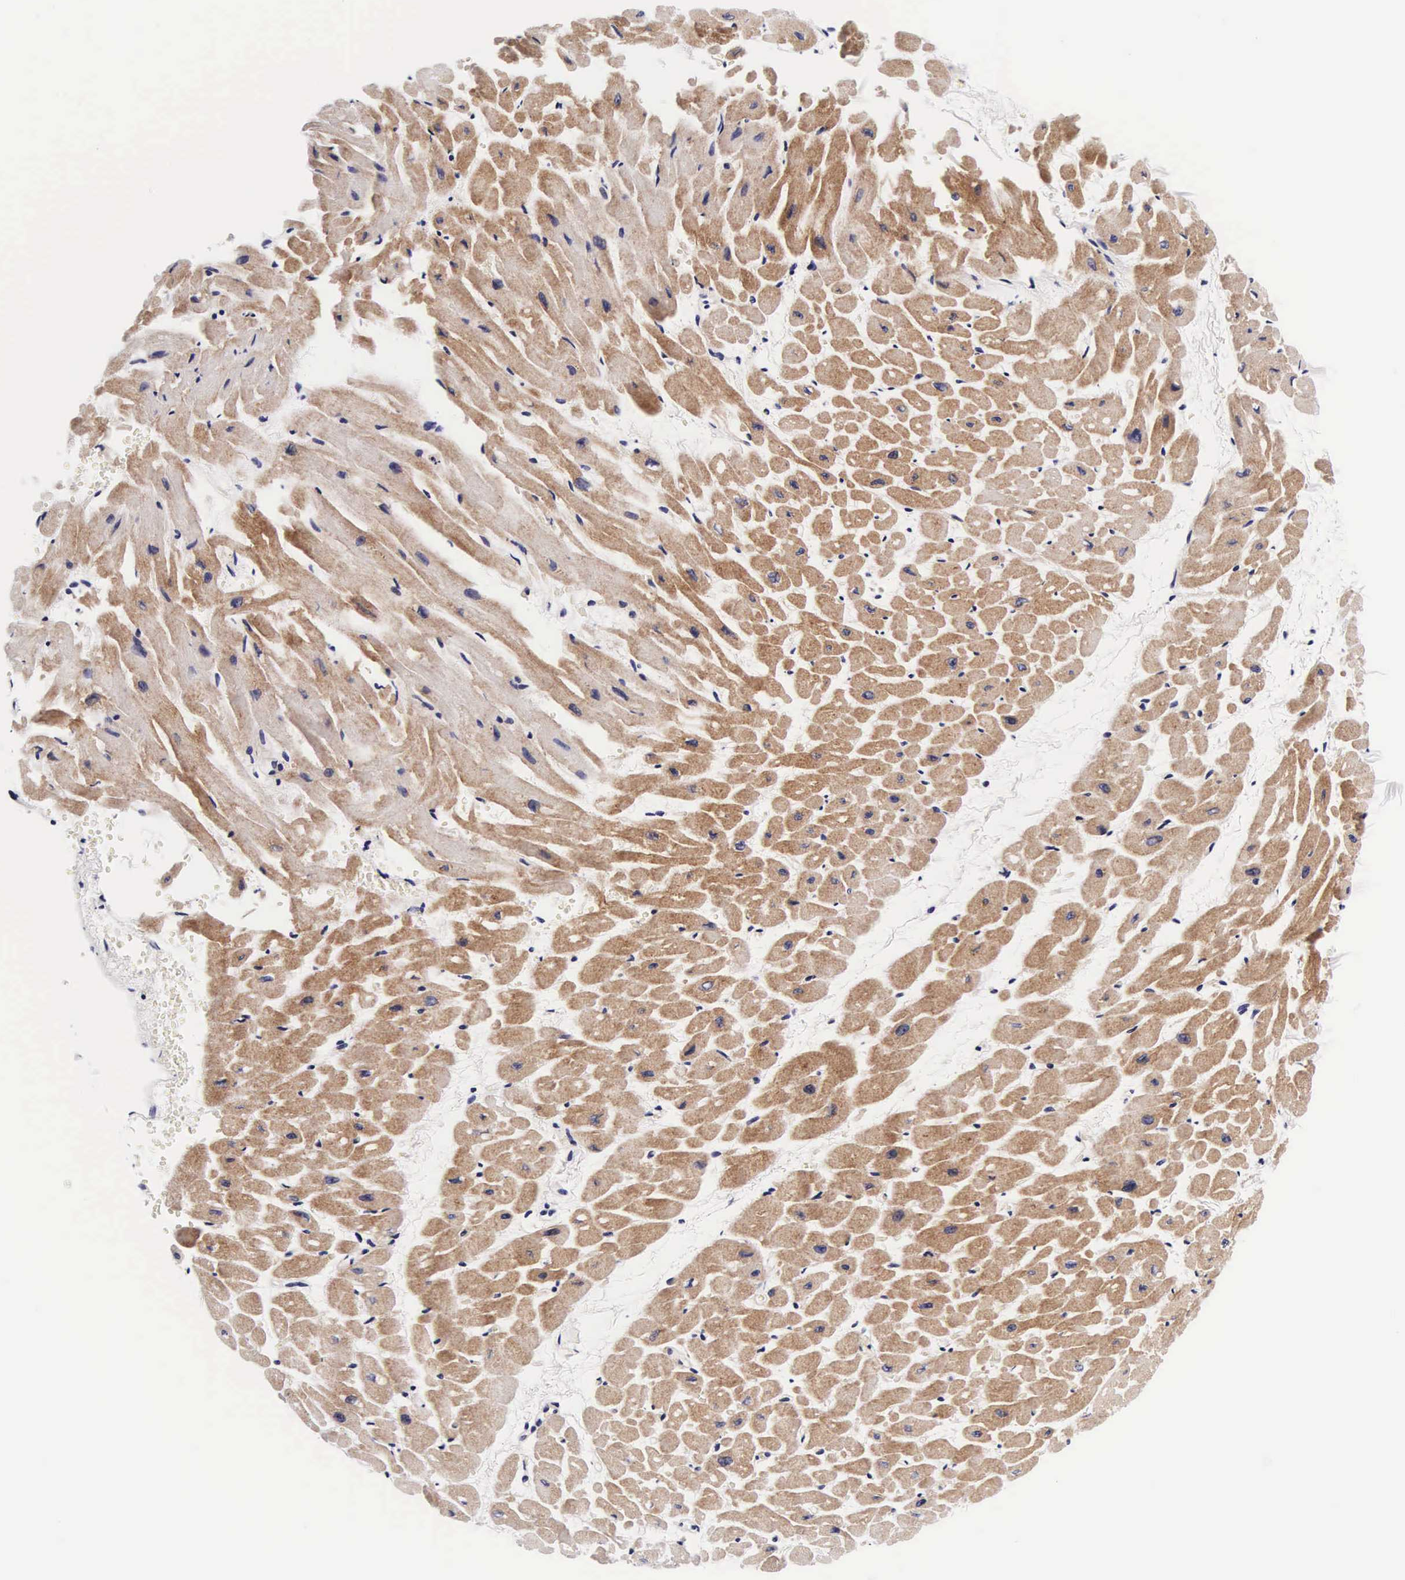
{"staining": {"intensity": "moderate", "quantity": ">75%", "location": "cytoplasmic/membranous"}, "tissue": "heart muscle", "cell_type": "Cardiomyocytes", "image_type": "normal", "snomed": [{"axis": "morphology", "description": "Normal tissue, NOS"}, {"axis": "topography", "description": "Heart"}], "caption": "Protein expression analysis of normal human heart muscle reveals moderate cytoplasmic/membranous positivity in about >75% of cardiomyocytes. Using DAB (brown) and hematoxylin (blue) stains, captured at high magnification using brightfield microscopy.", "gene": "UPRT", "patient": {"sex": "male", "age": 45}}